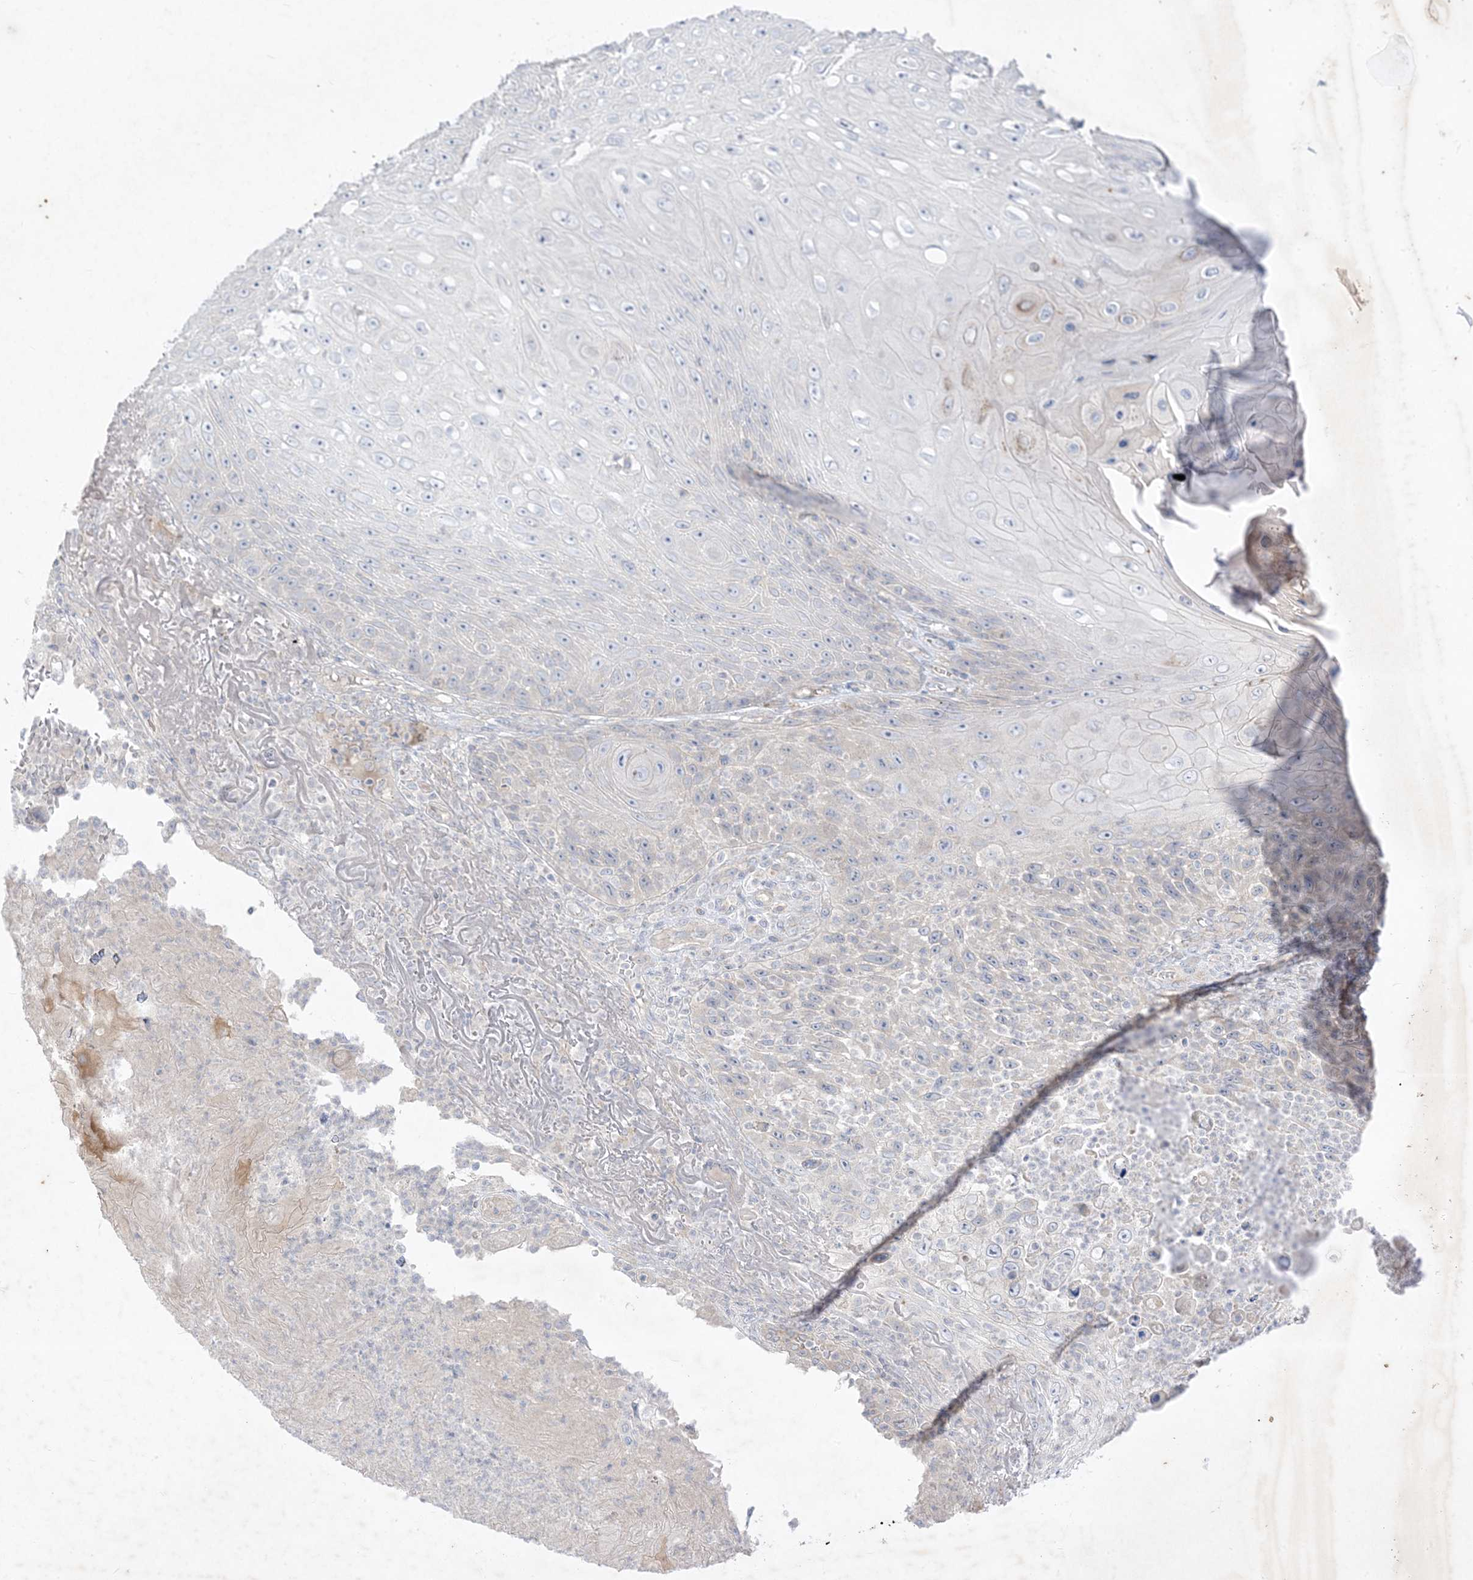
{"staining": {"intensity": "negative", "quantity": "none", "location": "none"}, "tissue": "skin cancer", "cell_type": "Tumor cells", "image_type": "cancer", "snomed": [{"axis": "morphology", "description": "Squamous cell carcinoma, NOS"}, {"axis": "topography", "description": "Skin"}], "caption": "Tumor cells show no significant protein staining in skin squamous cell carcinoma.", "gene": "PLEKHA3", "patient": {"sex": "female", "age": 88}}